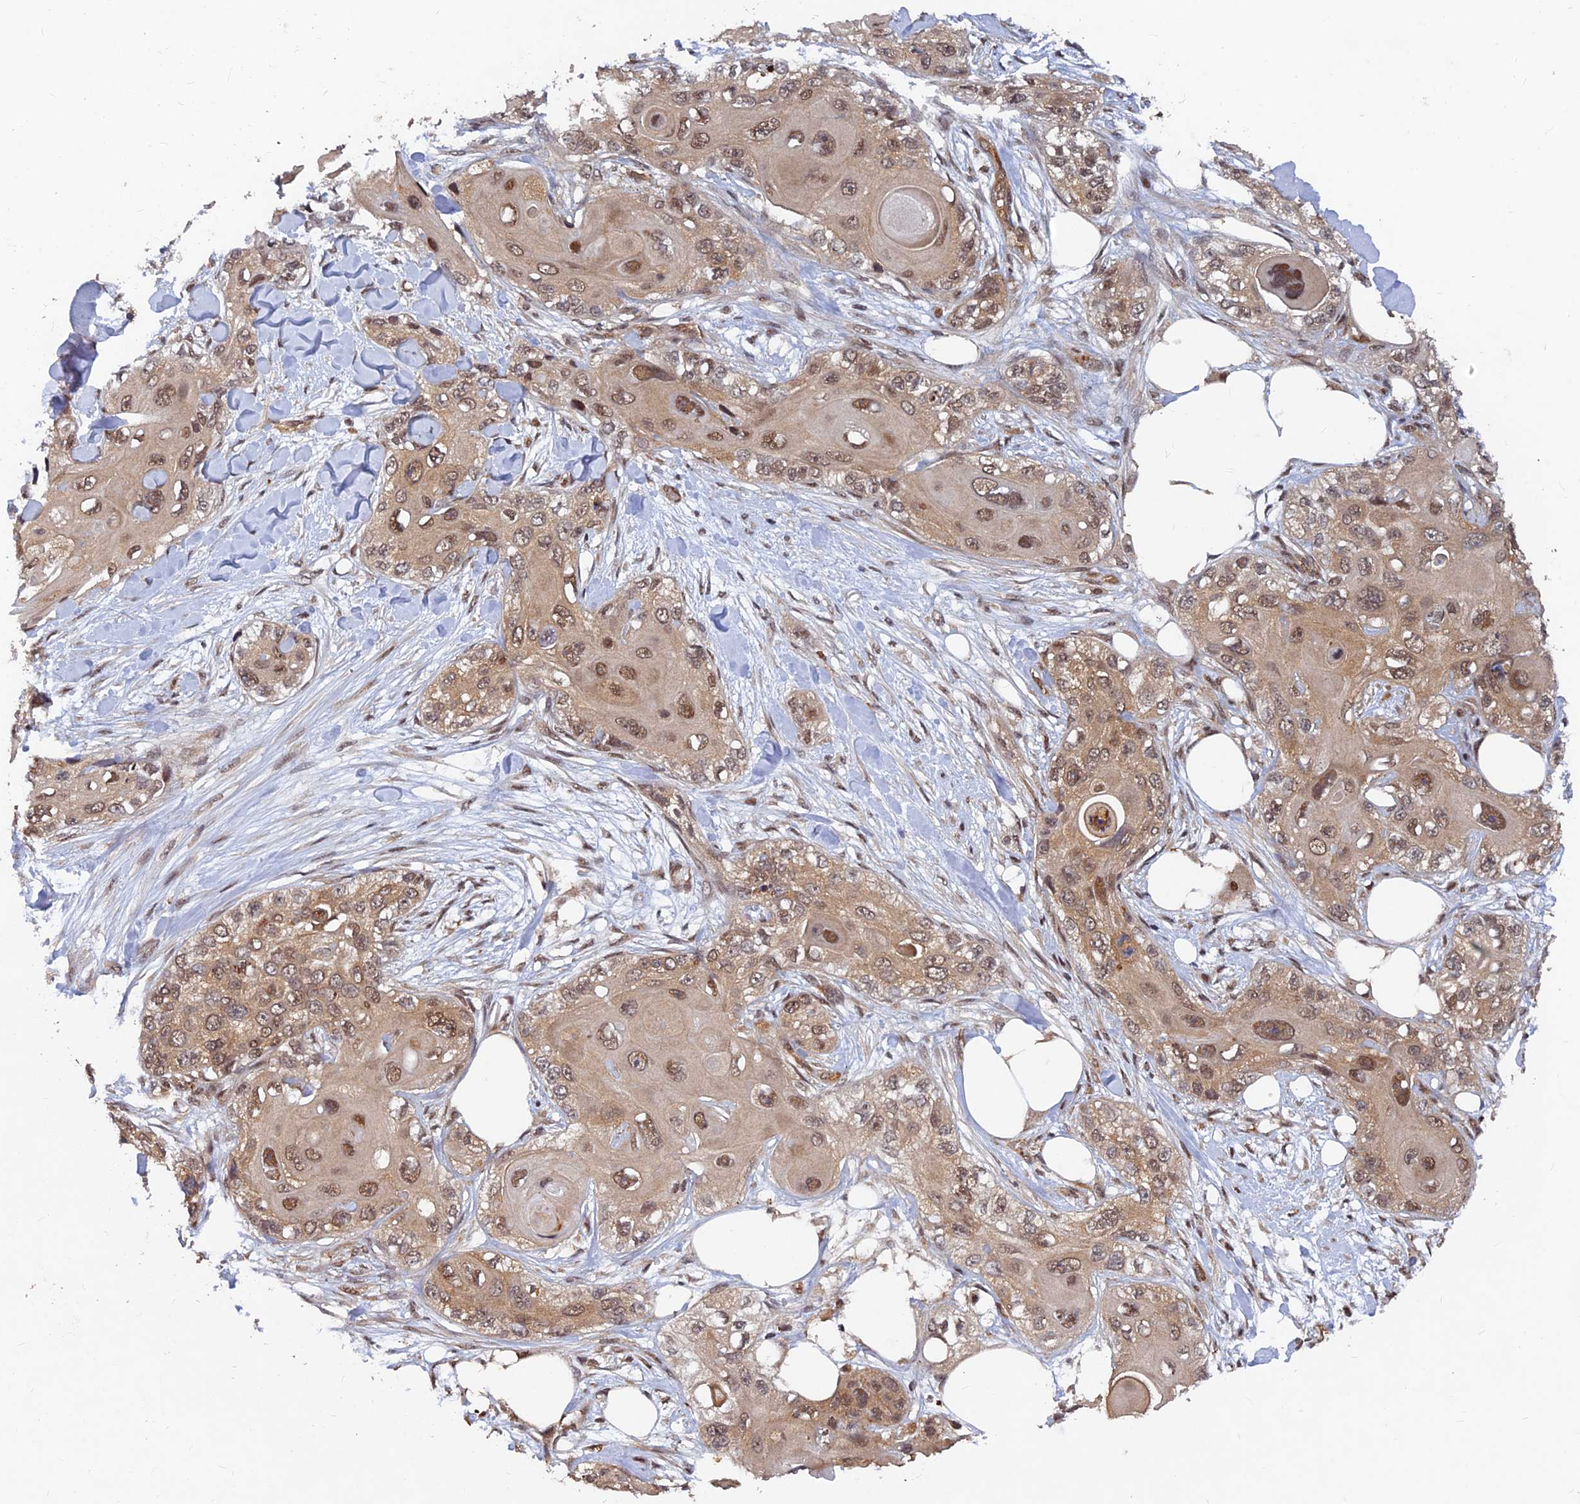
{"staining": {"intensity": "moderate", "quantity": ">75%", "location": "cytoplasmic/membranous,nuclear"}, "tissue": "skin cancer", "cell_type": "Tumor cells", "image_type": "cancer", "snomed": [{"axis": "morphology", "description": "Normal tissue, NOS"}, {"axis": "morphology", "description": "Squamous cell carcinoma, NOS"}, {"axis": "topography", "description": "Skin"}], "caption": "About >75% of tumor cells in human skin cancer (squamous cell carcinoma) exhibit moderate cytoplasmic/membranous and nuclear protein expression as visualized by brown immunohistochemical staining.", "gene": "FAM53C", "patient": {"sex": "male", "age": 72}}